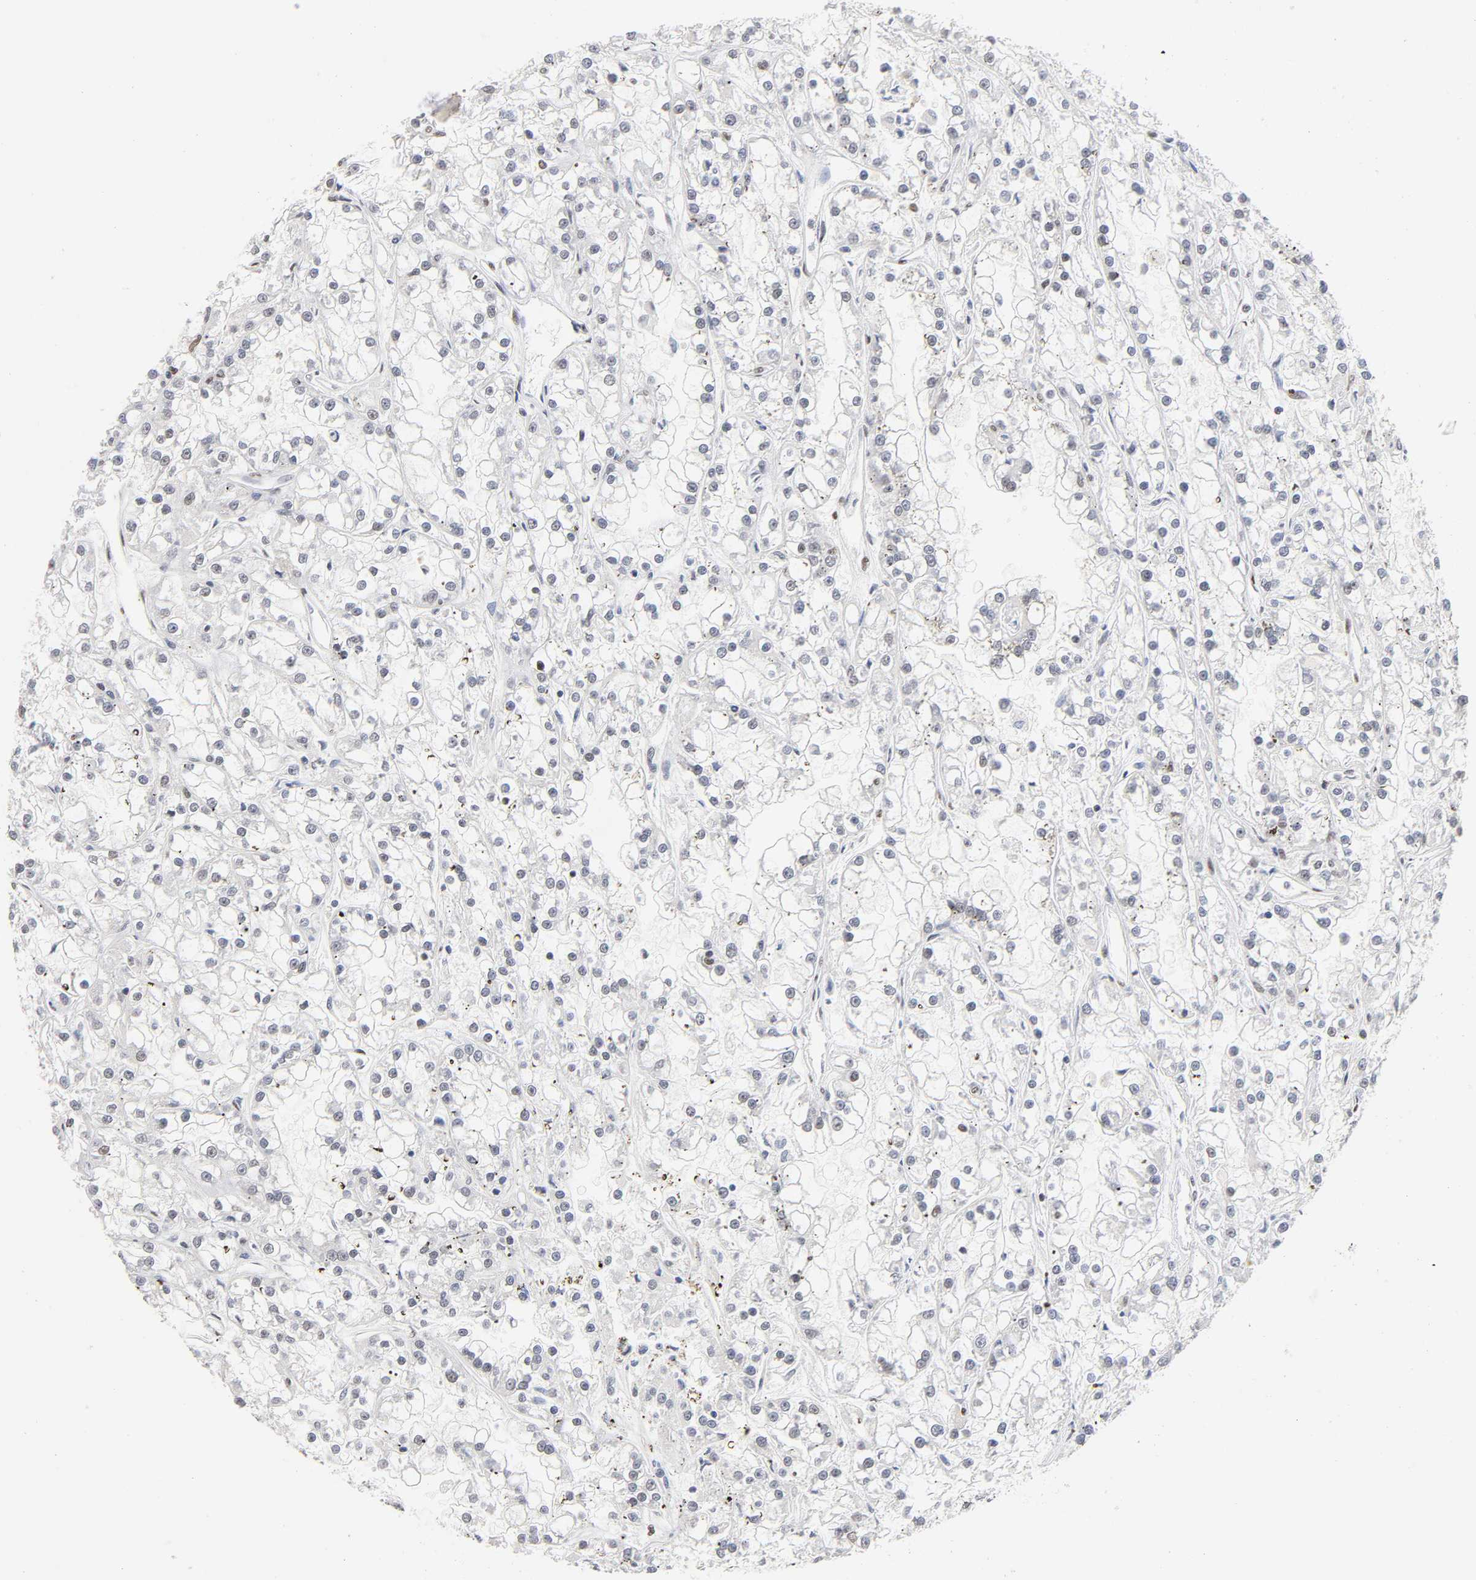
{"staining": {"intensity": "negative", "quantity": "none", "location": "none"}, "tissue": "renal cancer", "cell_type": "Tumor cells", "image_type": "cancer", "snomed": [{"axis": "morphology", "description": "Adenocarcinoma, NOS"}, {"axis": "topography", "description": "Kidney"}], "caption": "Tumor cells are negative for brown protein staining in renal cancer. (Stains: DAB (3,3'-diaminobenzidine) IHC with hematoxylin counter stain, Microscopy: brightfield microscopy at high magnification).", "gene": "NR3C1", "patient": {"sex": "female", "age": 52}}